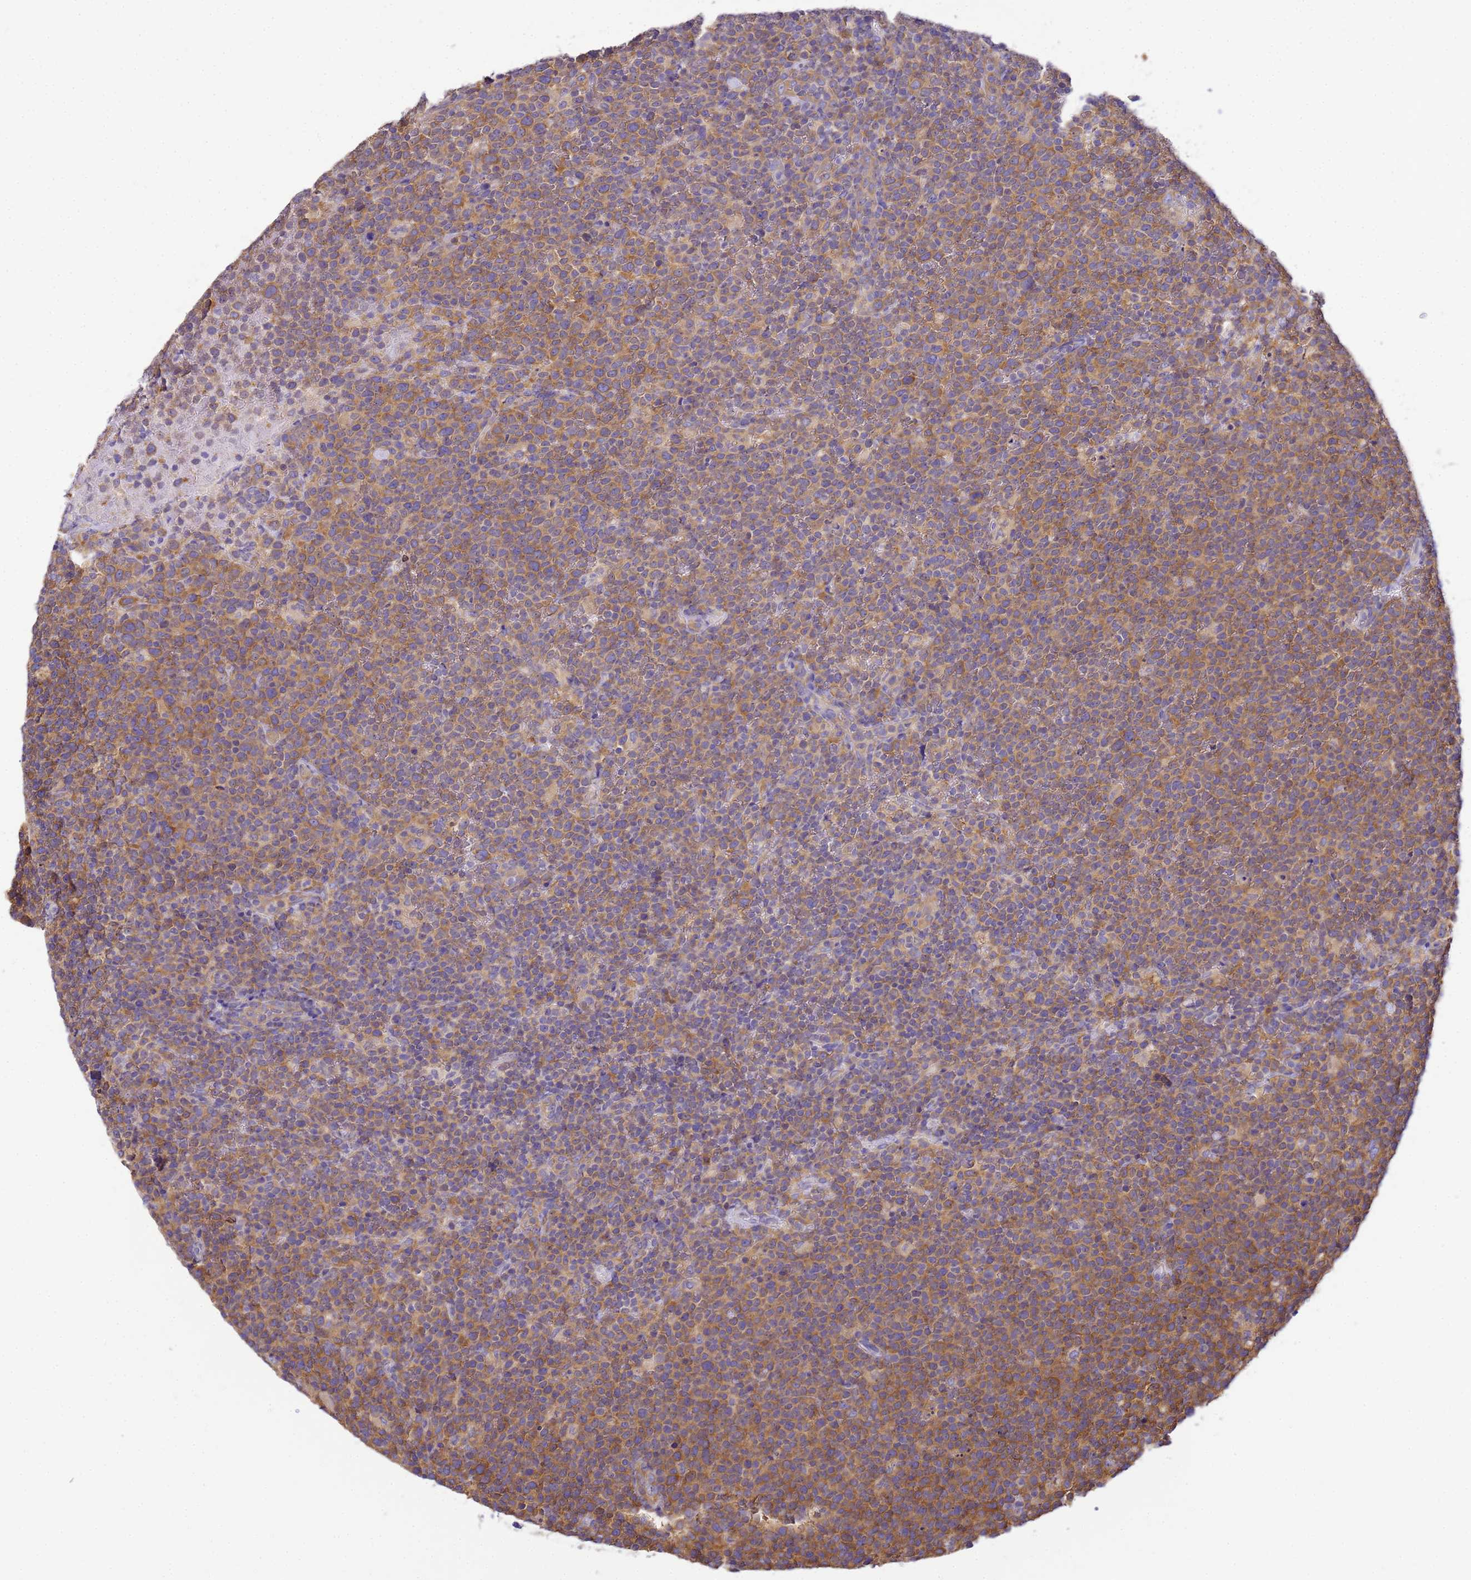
{"staining": {"intensity": "moderate", "quantity": ">75%", "location": "cytoplasmic/membranous"}, "tissue": "lymphoma", "cell_type": "Tumor cells", "image_type": "cancer", "snomed": [{"axis": "morphology", "description": "Malignant lymphoma, non-Hodgkin's type, High grade"}, {"axis": "topography", "description": "Lymph node"}], "caption": "IHC staining of malignant lymphoma, non-Hodgkin's type (high-grade), which demonstrates medium levels of moderate cytoplasmic/membranous staining in approximately >75% of tumor cells indicating moderate cytoplasmic/membranous protein staining. The staining was performed using DAB (3,3'-diaminobenzidine) (brown) for protein detection and nuclei were counterstained in hematoxylin (blue).", "gene": "NARS1", "patient": {"sex": "male", "age": 61}}